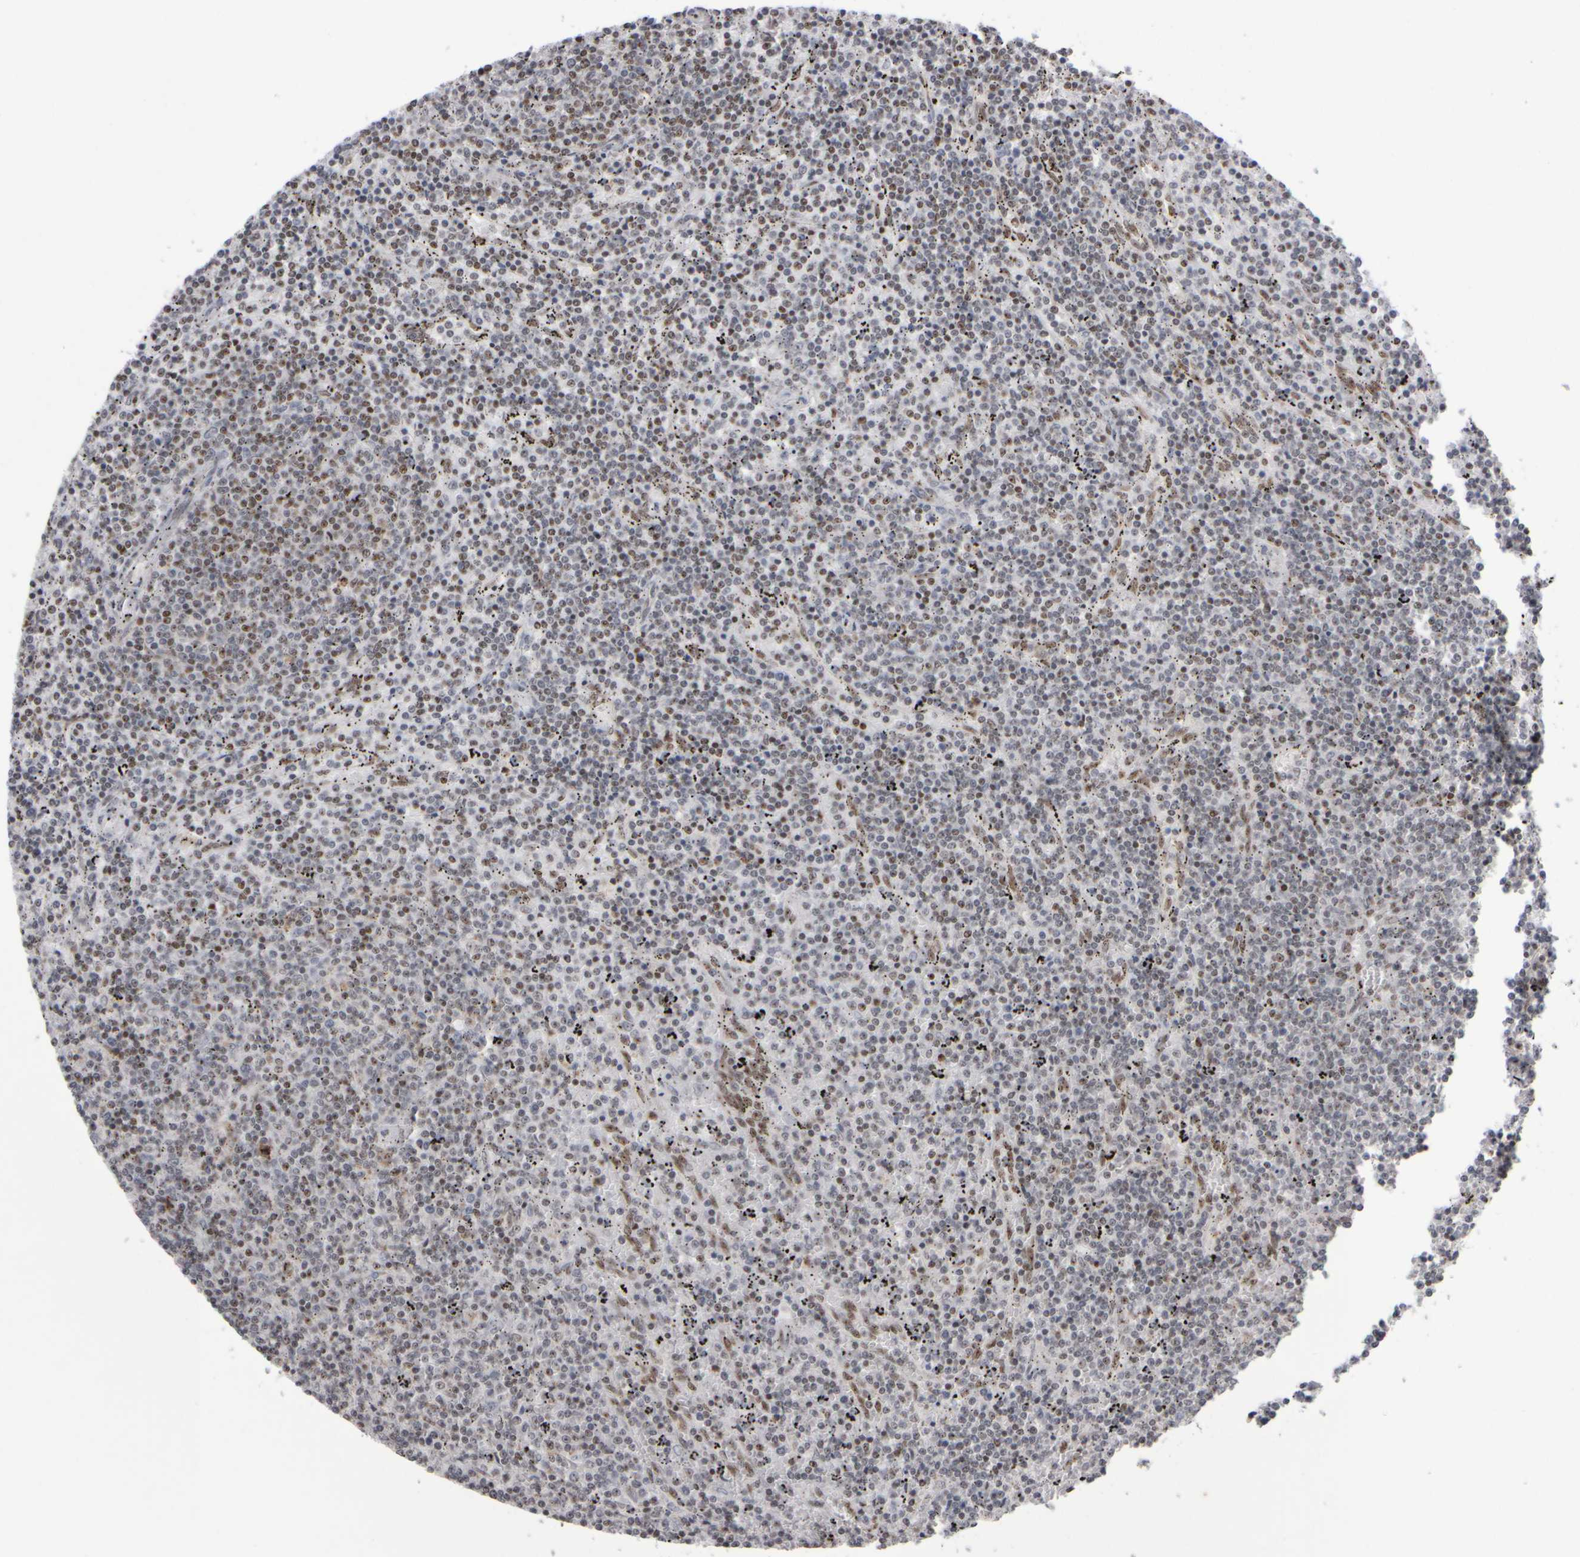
{"staining": {"intensity": "moderate", "quantity": "<25%", "location": "nuclear"}, "tissue": "lymphoma", "cell_type": "Tumor cells", "image_type": "cancer", "snomed": [{"axis": "morphology", "description": "Malignant lymphoma, non-Hodgkin's type, Low grade"}, {"axis": "topography", "description": "Spleen"}], "caption": "DAB (3,3'-diaminobenzidine) immunohistochemical staining of human low-grade malignant lymphoma, non-Hodgkin's type demonstrates moderate nuclear protein expression in about <25% of tumor cells. Using DAB (brown) and hematoxylin (blue) stains, captured at high magnification using brightfield microscopy.", "gene": "SURF6", "patient": {"sex": "female", "age": 50}}